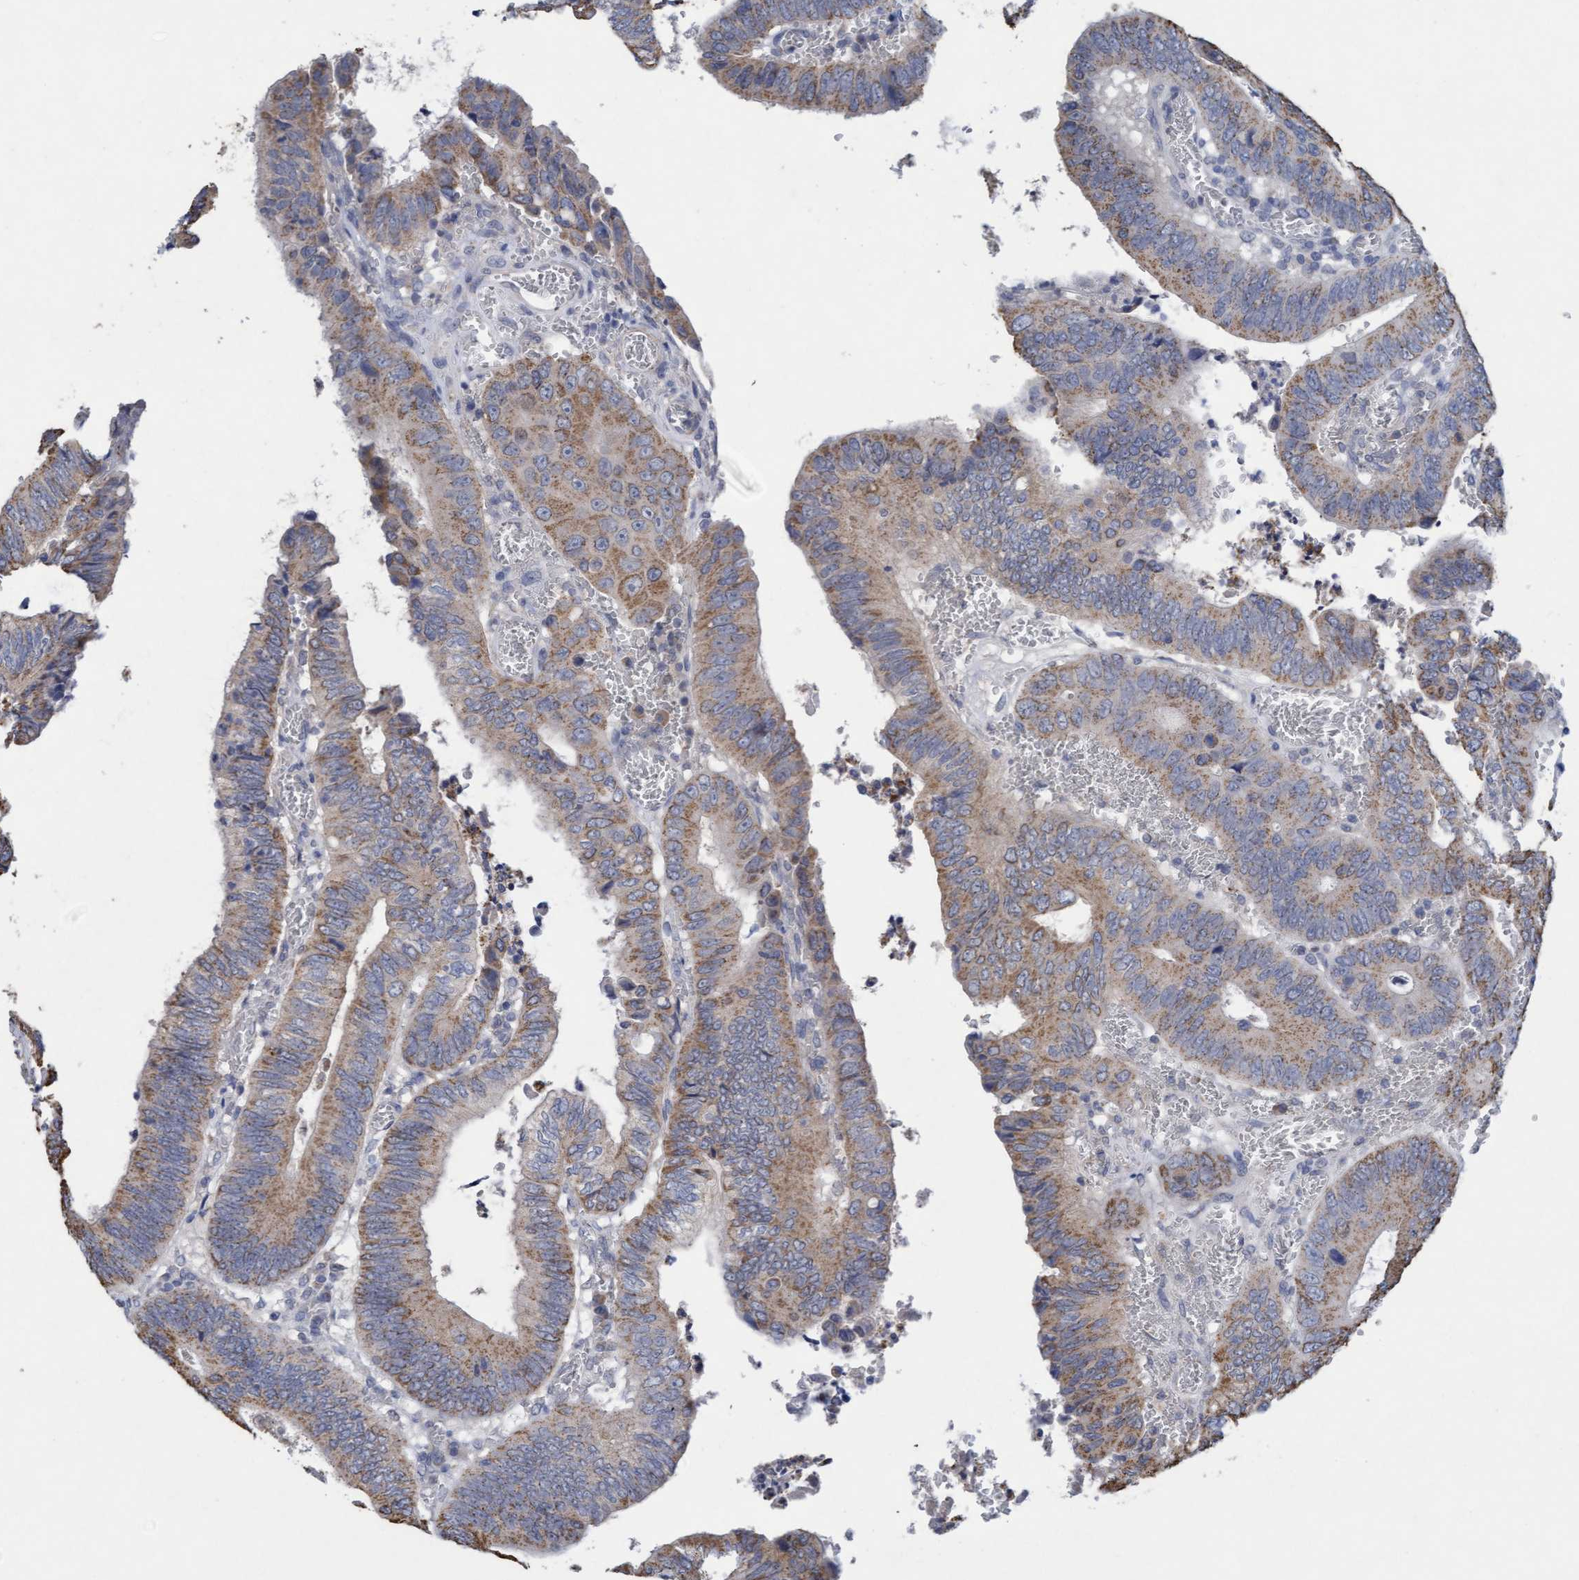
{"staining": {"intensity": "weak", "quantity": ">75%", "location": "cytoplasmic/membranous"}, "tissue": "colorectal cancer", "cell_type": "Tumor cells", "image_type": "cancer", "snomed": [{"axis": "morphology", "description": "Inflammation, NOS"}, {"axis": "morphology", "description": "Adenocarcinoma, NOS"}, {"axis": "topography", "description": "Colon"}], "caption": "This histopathology image shows immunohistochemistry staining of colorectal cancer, with low weak cytoplasmic/membranous expression in approximately >75% of tumor cells.", "gene": "VSIG8", "patient": {"sex": "male", "age": 72}}